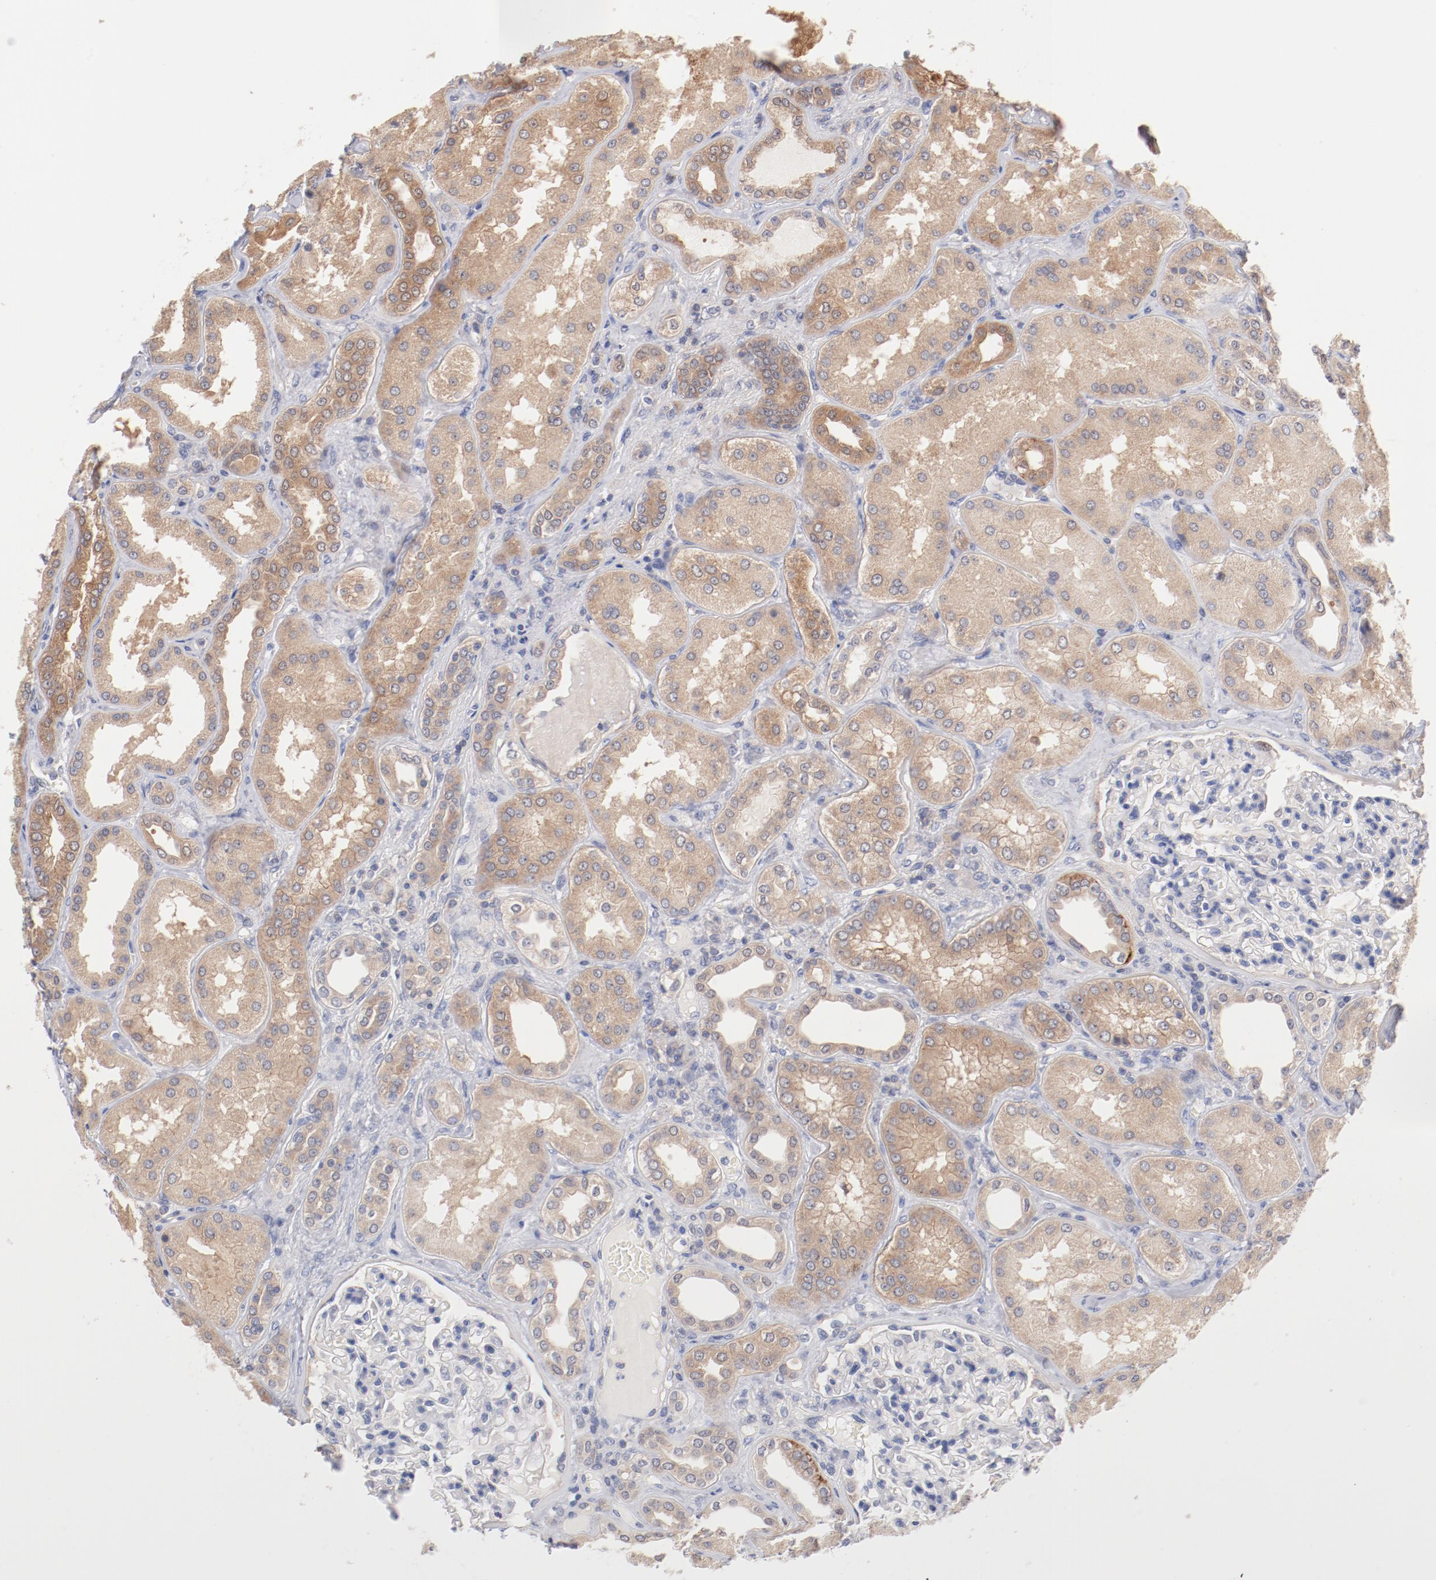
{"staining": {"intensity": "negative", "quantity": "none", "location": "none"}, "tissue": "kidney", "cell_type": "Cells in glomeruli", "image_type": "normal", "snomed": [{"axis": "morphology", "description": "Normal tissue, NOS"}, {"axis": "topography", "description": "Kidney"}], "caption": "An IHC photomicrograph of unremarkable kidney is shown. There is no staining in cells in glomeruli of kidney.", "gene": "SETD3", "patient": {"sex": "female", "age": 56}}